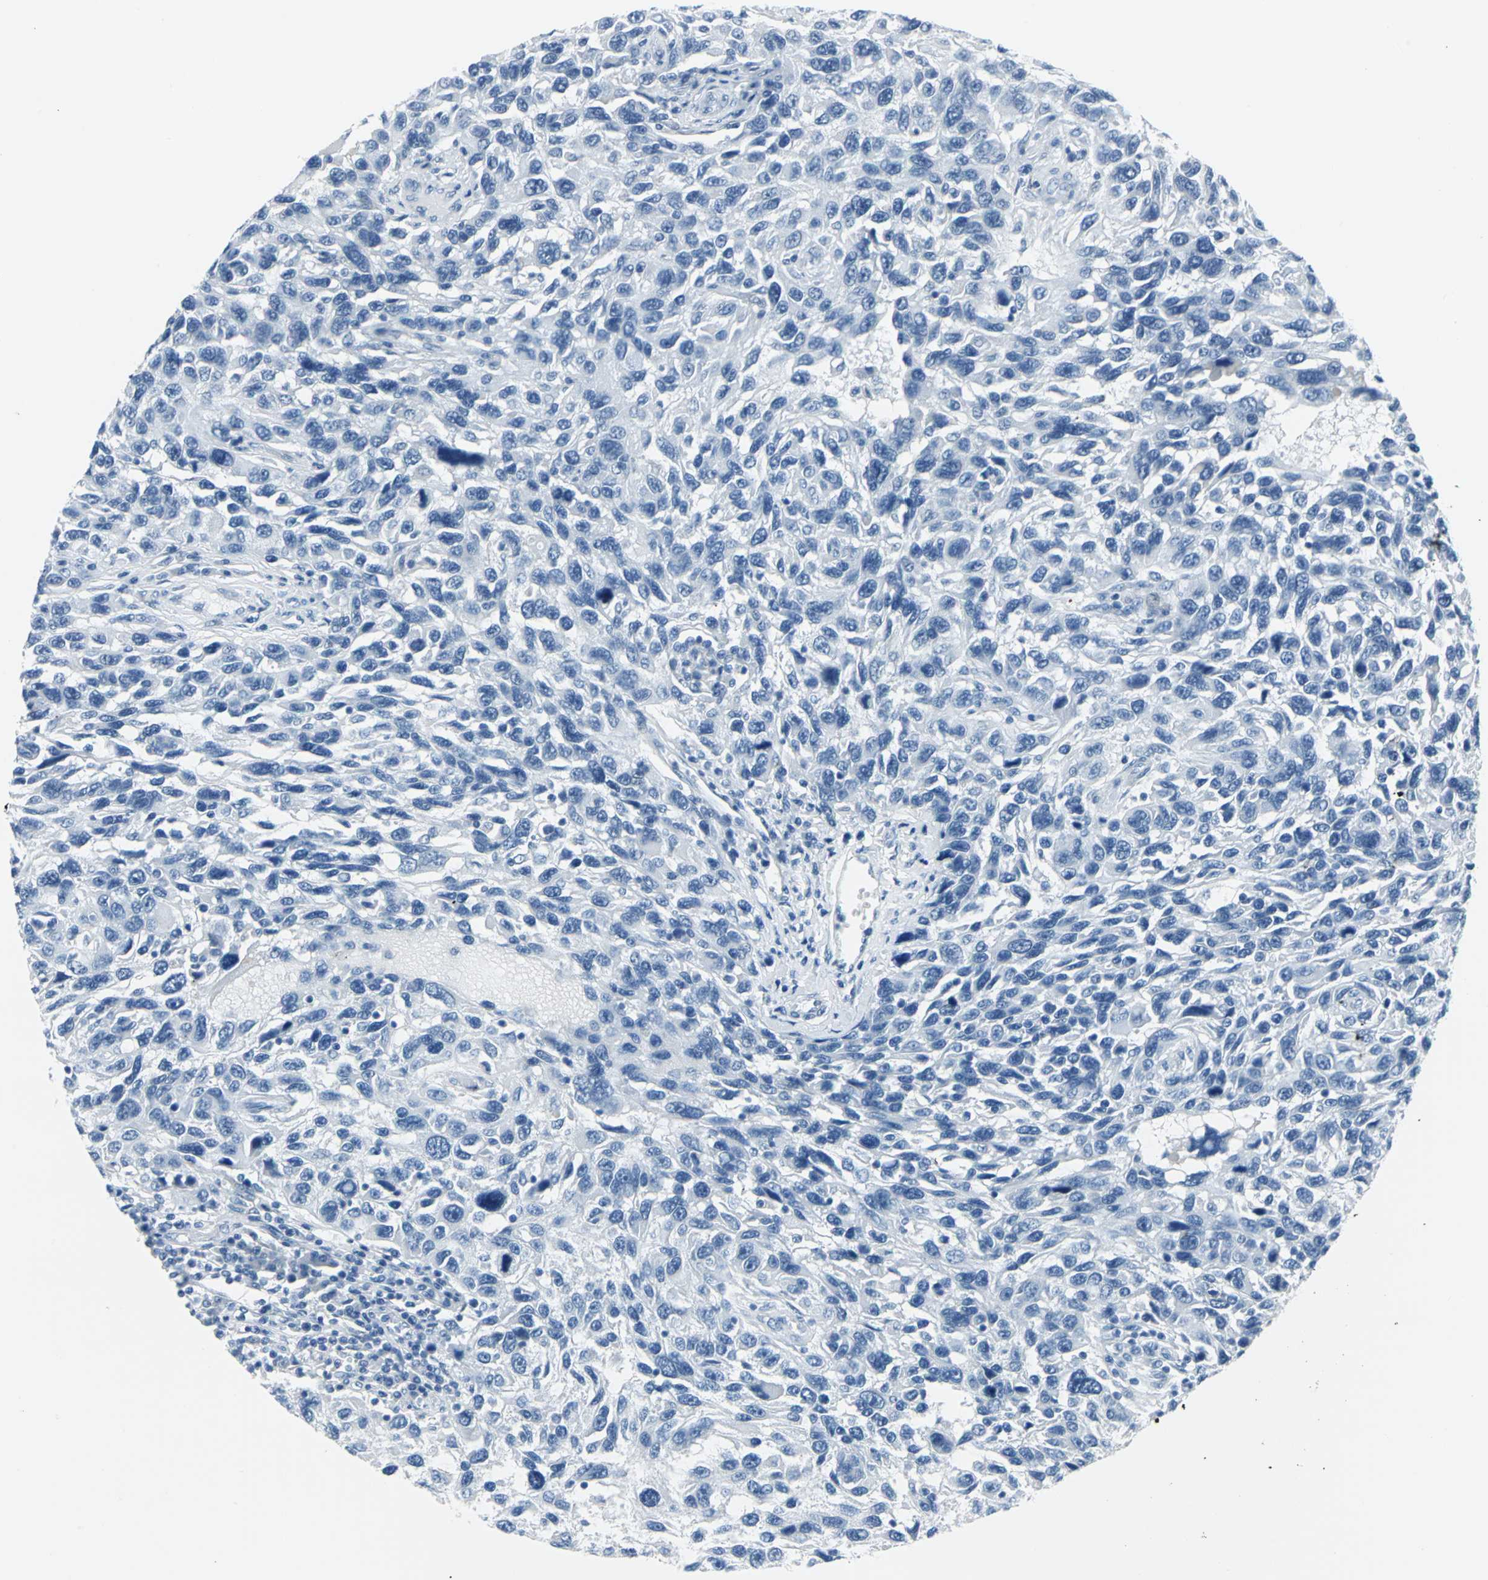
{"staining": {"intensity": "negative", "quantity": "none", "location": "none"}, "tissue": "melanoma", "cell_type": "Tumor cells", "image_type": "cancer", "snomed": [{"axis": "morphology", "description": "Malignant melanoma, NOS"}, {"axis": "topography", "description": "Skin"}], "caption": "High power microscopy photomicrograph of an immunohistochemistry photomicrograph of malignant melanoma, revealing no significant staining in tumor cells. (Stains: DAB IHC with hematoxylin counter stain, Microscopy: brightfield microscopy at high magnification).", "gene": "CYB5A", "patient": {"sex": "male", "age": 53}}